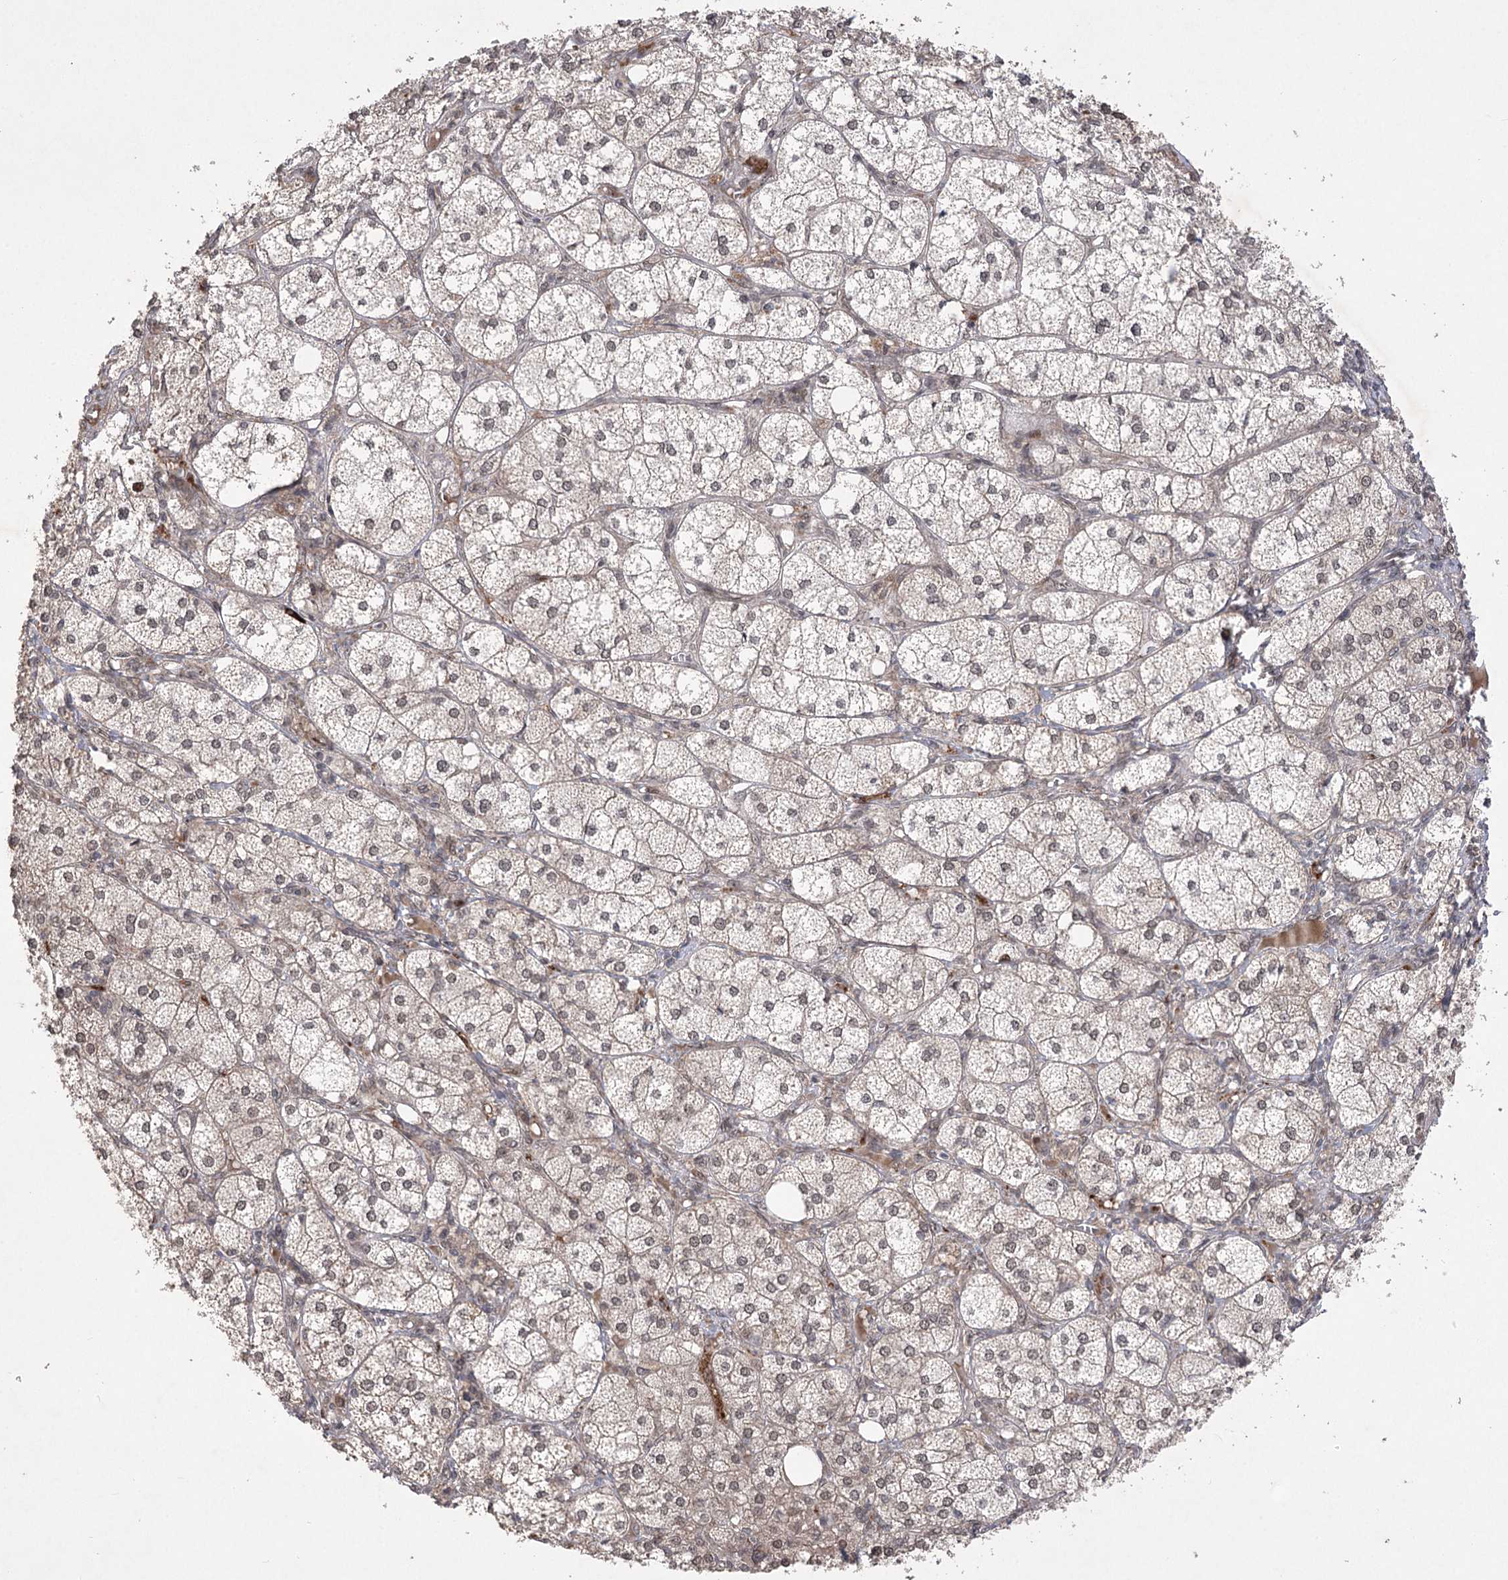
{"staining": {"intensity": "moderate", "quantity": "25%-75%", "location": "cytoplasmic/membranous,nuclear"}, "tissue": "adrenal gland", "cell_type": "Glandular cells", "image_type": "normal", "snomed": [{"axis": "morphology", "description": "Normal tissue, NOS"}, {"axis": "topography", "description": "Adrenal gland"}], "caption": "Adrenal gland stained for a protein (brown) demonstrates moderate cytoplasmic/membranous,nuclear positive staining in about 25%-75% of glandular cells.", "gene": "TENM2", "patient": {"sex": "female", "age": 61}}